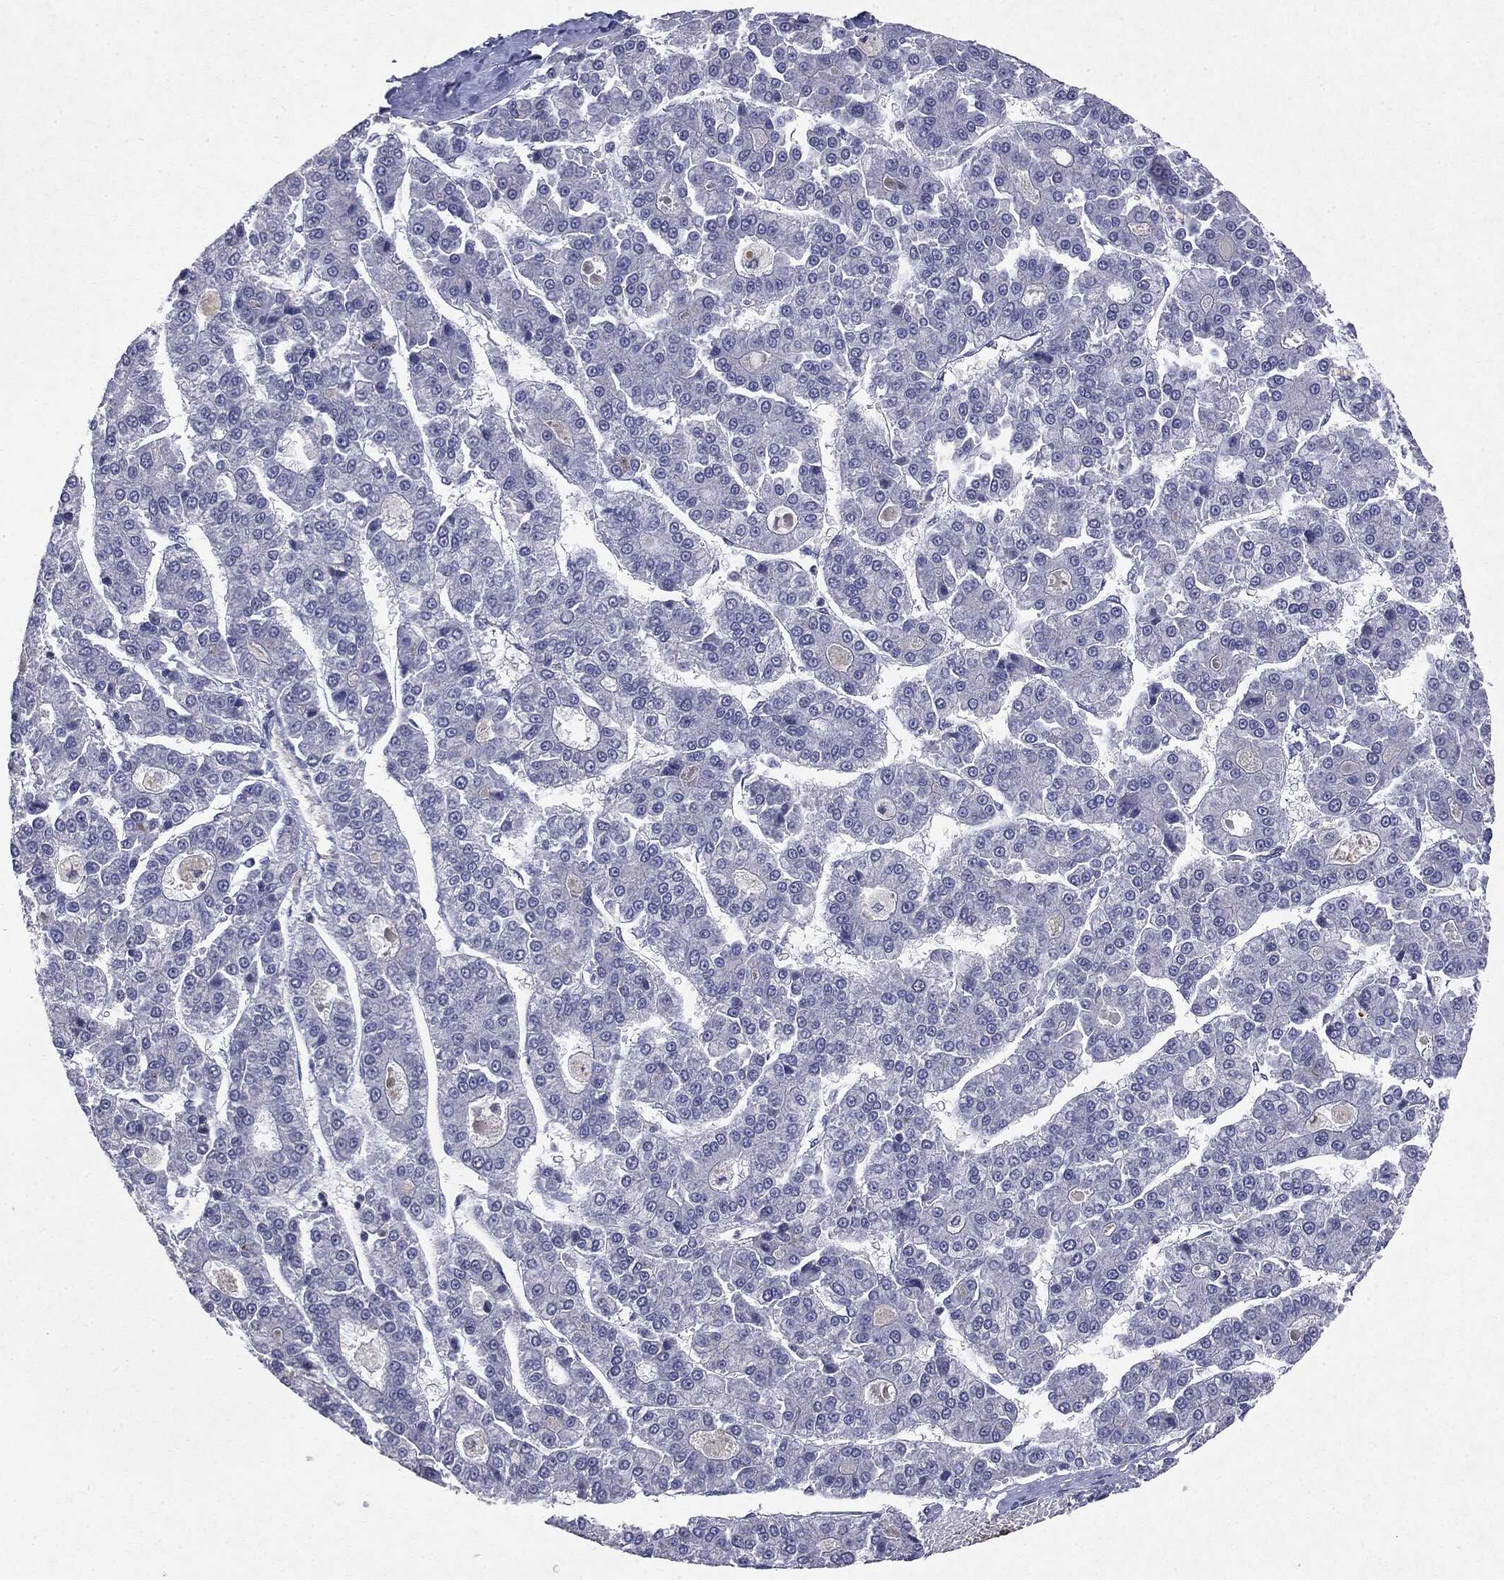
{"staining": {"intensity": "negative", "quantity": "none", "location": "none"}, "tissue": "liver cancer", "cell_type": "Tumor cells", "image_type": "cancer", "snomed": [{"axis": "morphology", "description": "Carcinoma, Hepatocellular, NOS"}, {"axis": "topography", "description": "Liver"}], "caption": "Immunohistochemical staining of liver hepatocellular carcinoma displays no significant positivity in tumor cells.", "gene": "KIF2C", "patient": {"sex": "male", "age": 70}}